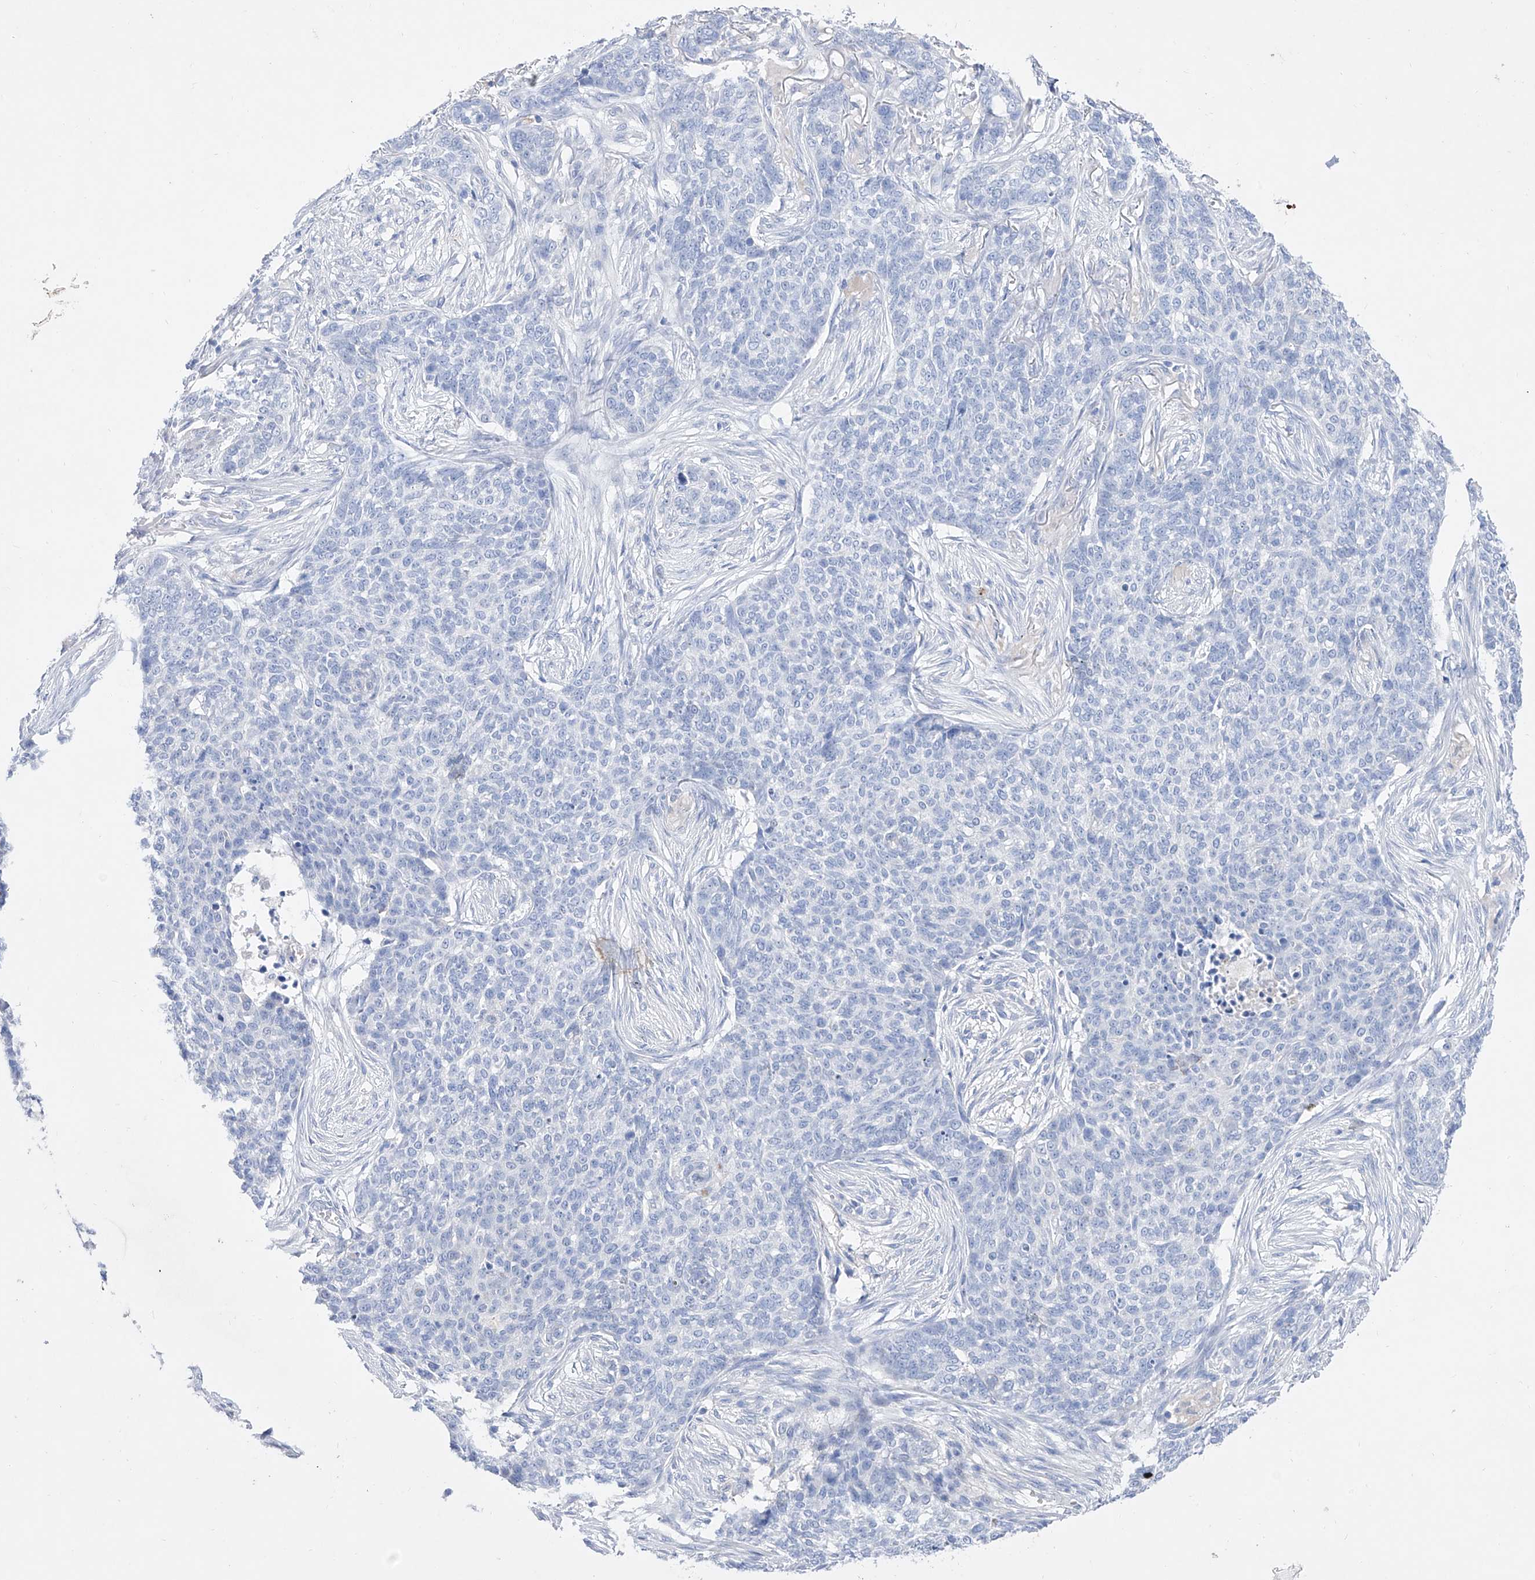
{"staining": {"intensity": "negative", "quantity": "none", "location": "none"}, "tissue": "skin cancer", "cell_type": "Tumor cells", "image_type": "cancer", "snomed": [{"axis": "morphology", "description": "Basal cell carcinoma"}, {"axis": "topography", "description": "Skin"}], "caption": "Basal cell carcinoma (skin) was stained to show a protein in brown. There is no significant staining in tumor cells.", "gene": "TM7SF2", "patient": {"sex": "male", "age": 85}}